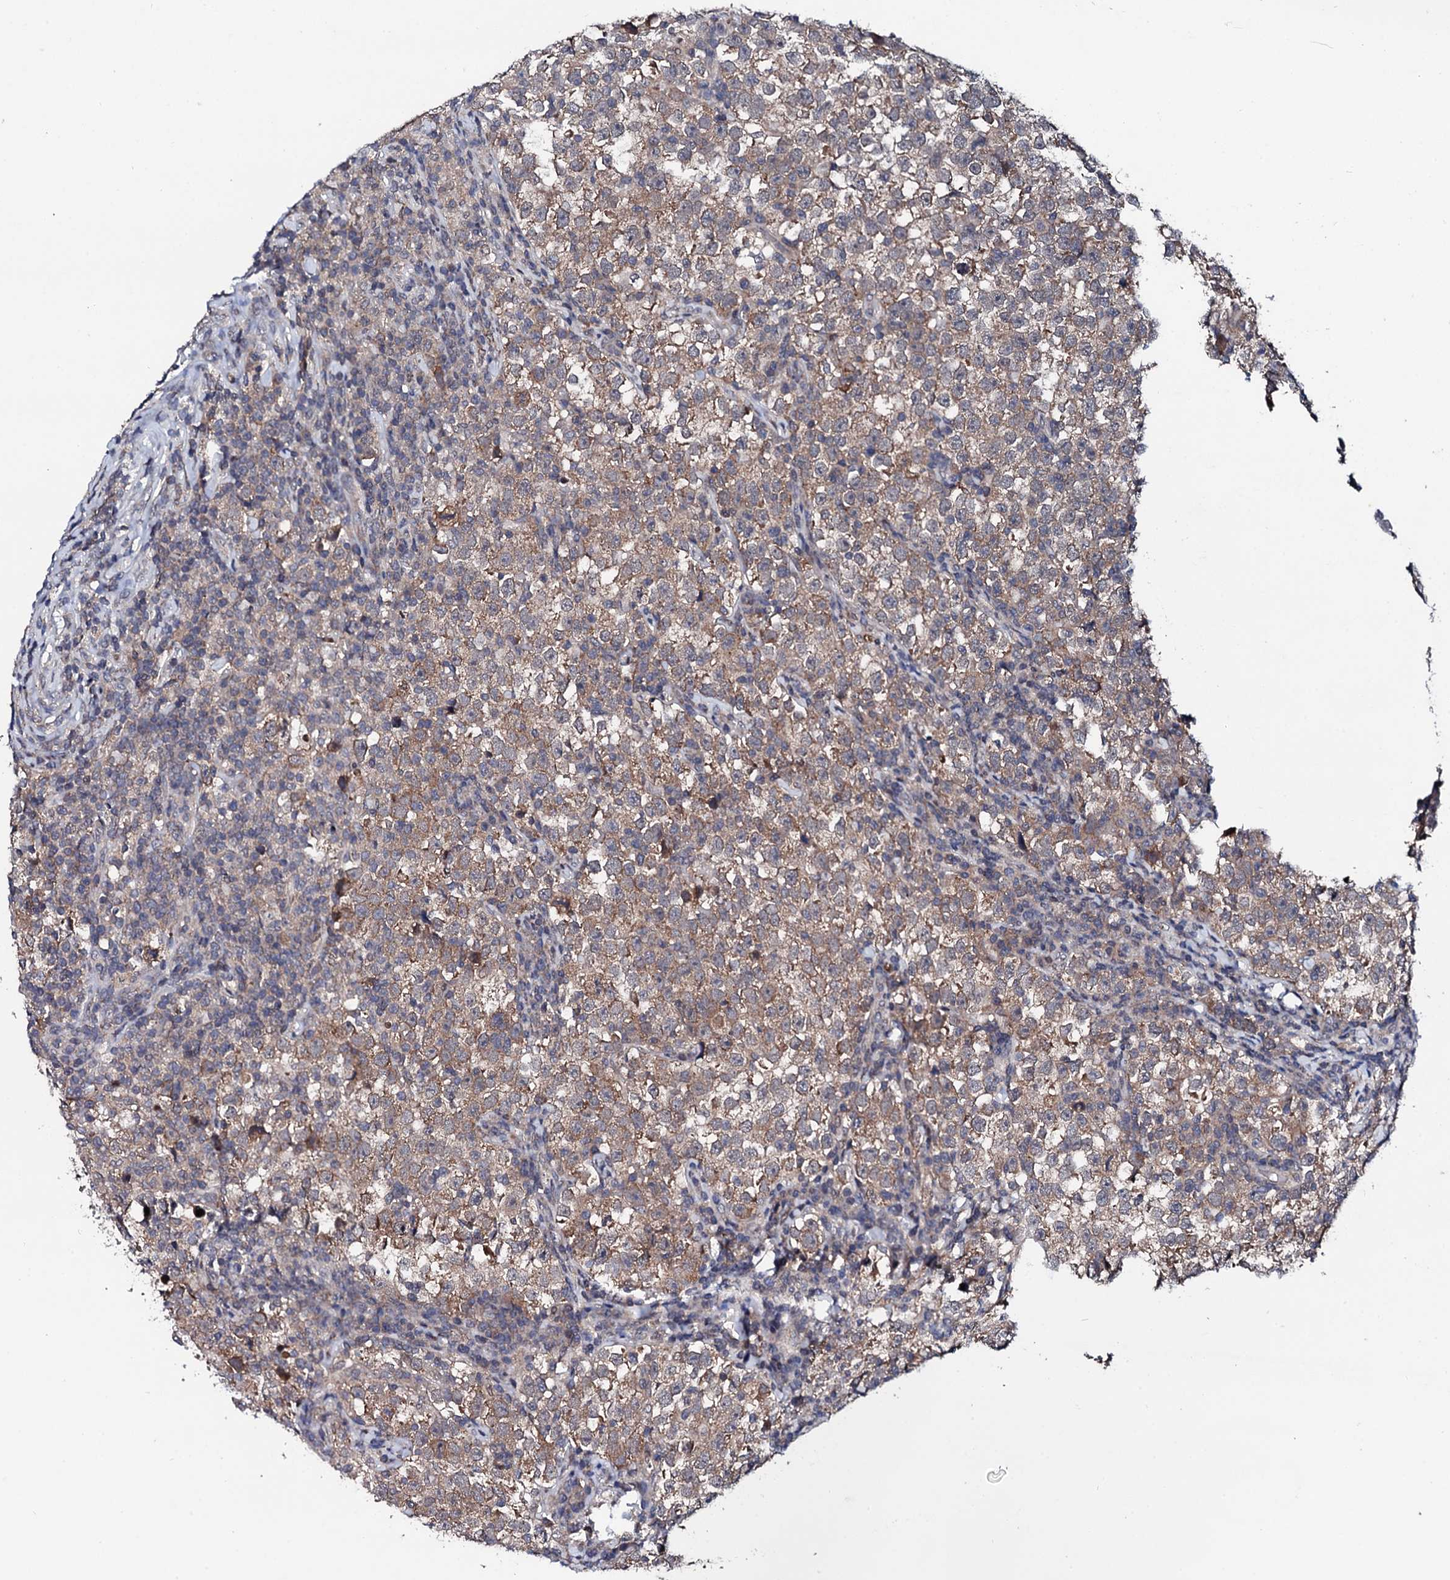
{"staining": {"intensity": "weak", "quantity": ">75%", "location": "cytoplasmic/membranous"}, "tissue": "testis cancer", "cell_type": "Tumor cells", "image_type": "cancer", "snomed": [{"axis": "morphology", "description": "Normal tissue, NOS"}, {"axis": "morphology", "description": "Seminoma, NOS"}, {"axis": "topography", "description": "Testis"}], "caption": "This is an image of immunohistochemistry (IHC) staining of seminoma (testis), which shows weak positivity in the cytoplasmic/membranous of tumor cells.", "gene": "EDC3", "patient": {"sex": "male", "age": 43}}